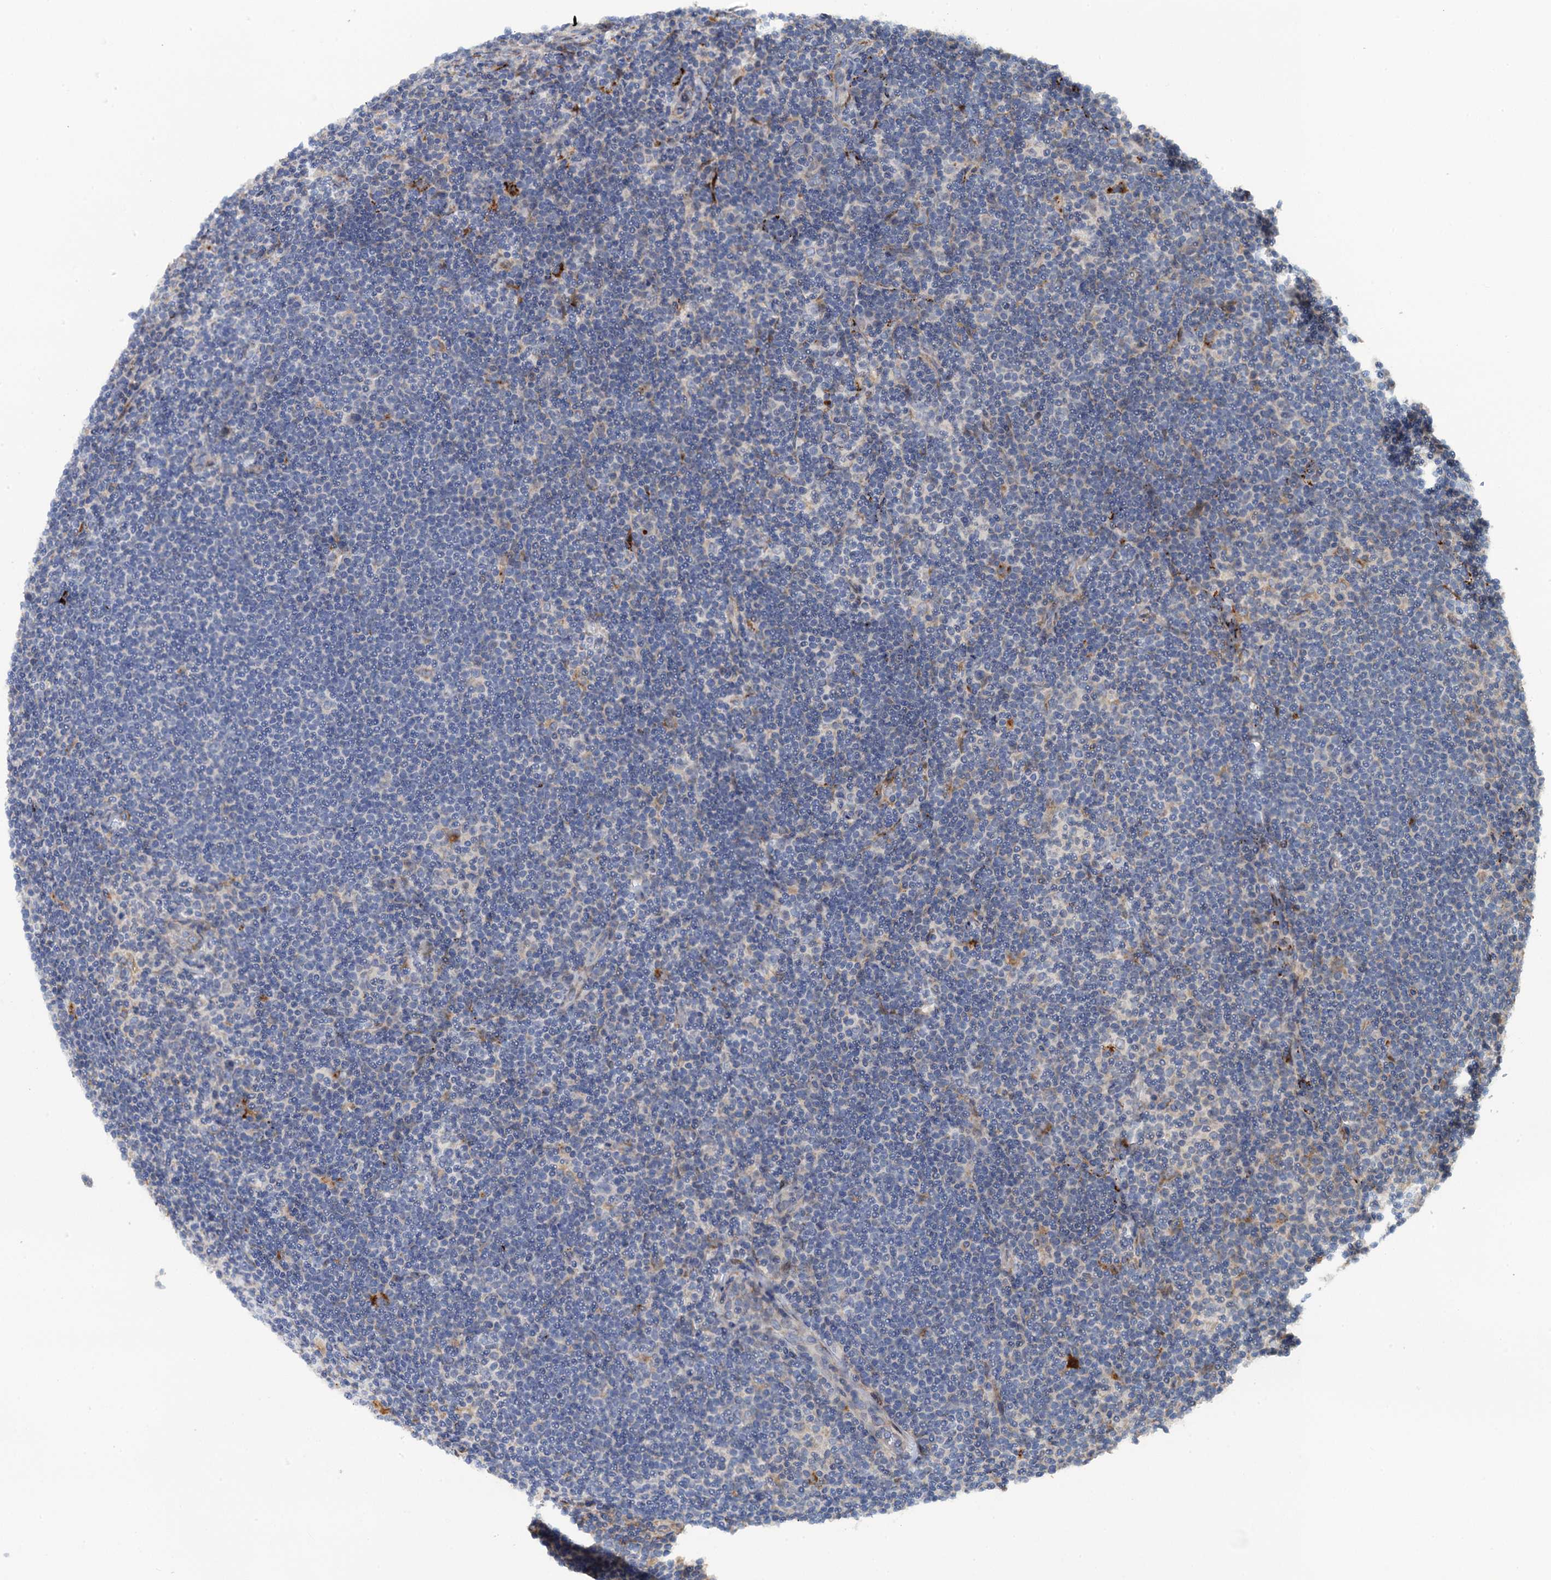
{"staining": {"intensity": "negative", "quantity": "none", "location": "none"}, "tissue": "lymphoma", "cell_type": "Tumor cells", "image_type": "cancer", "snomed": [{"axis": "morphology", "description": "Hodgkin's disease, NOS"}, {"axis": "topography", "description": "Lymph node"}], "caption": "Immunohistochemical staining of Hodgkin's disease displays no significant positivity in tumor cells.", "gene": "POGLUT3", "patient": {"sex": "female", "age": 57}}